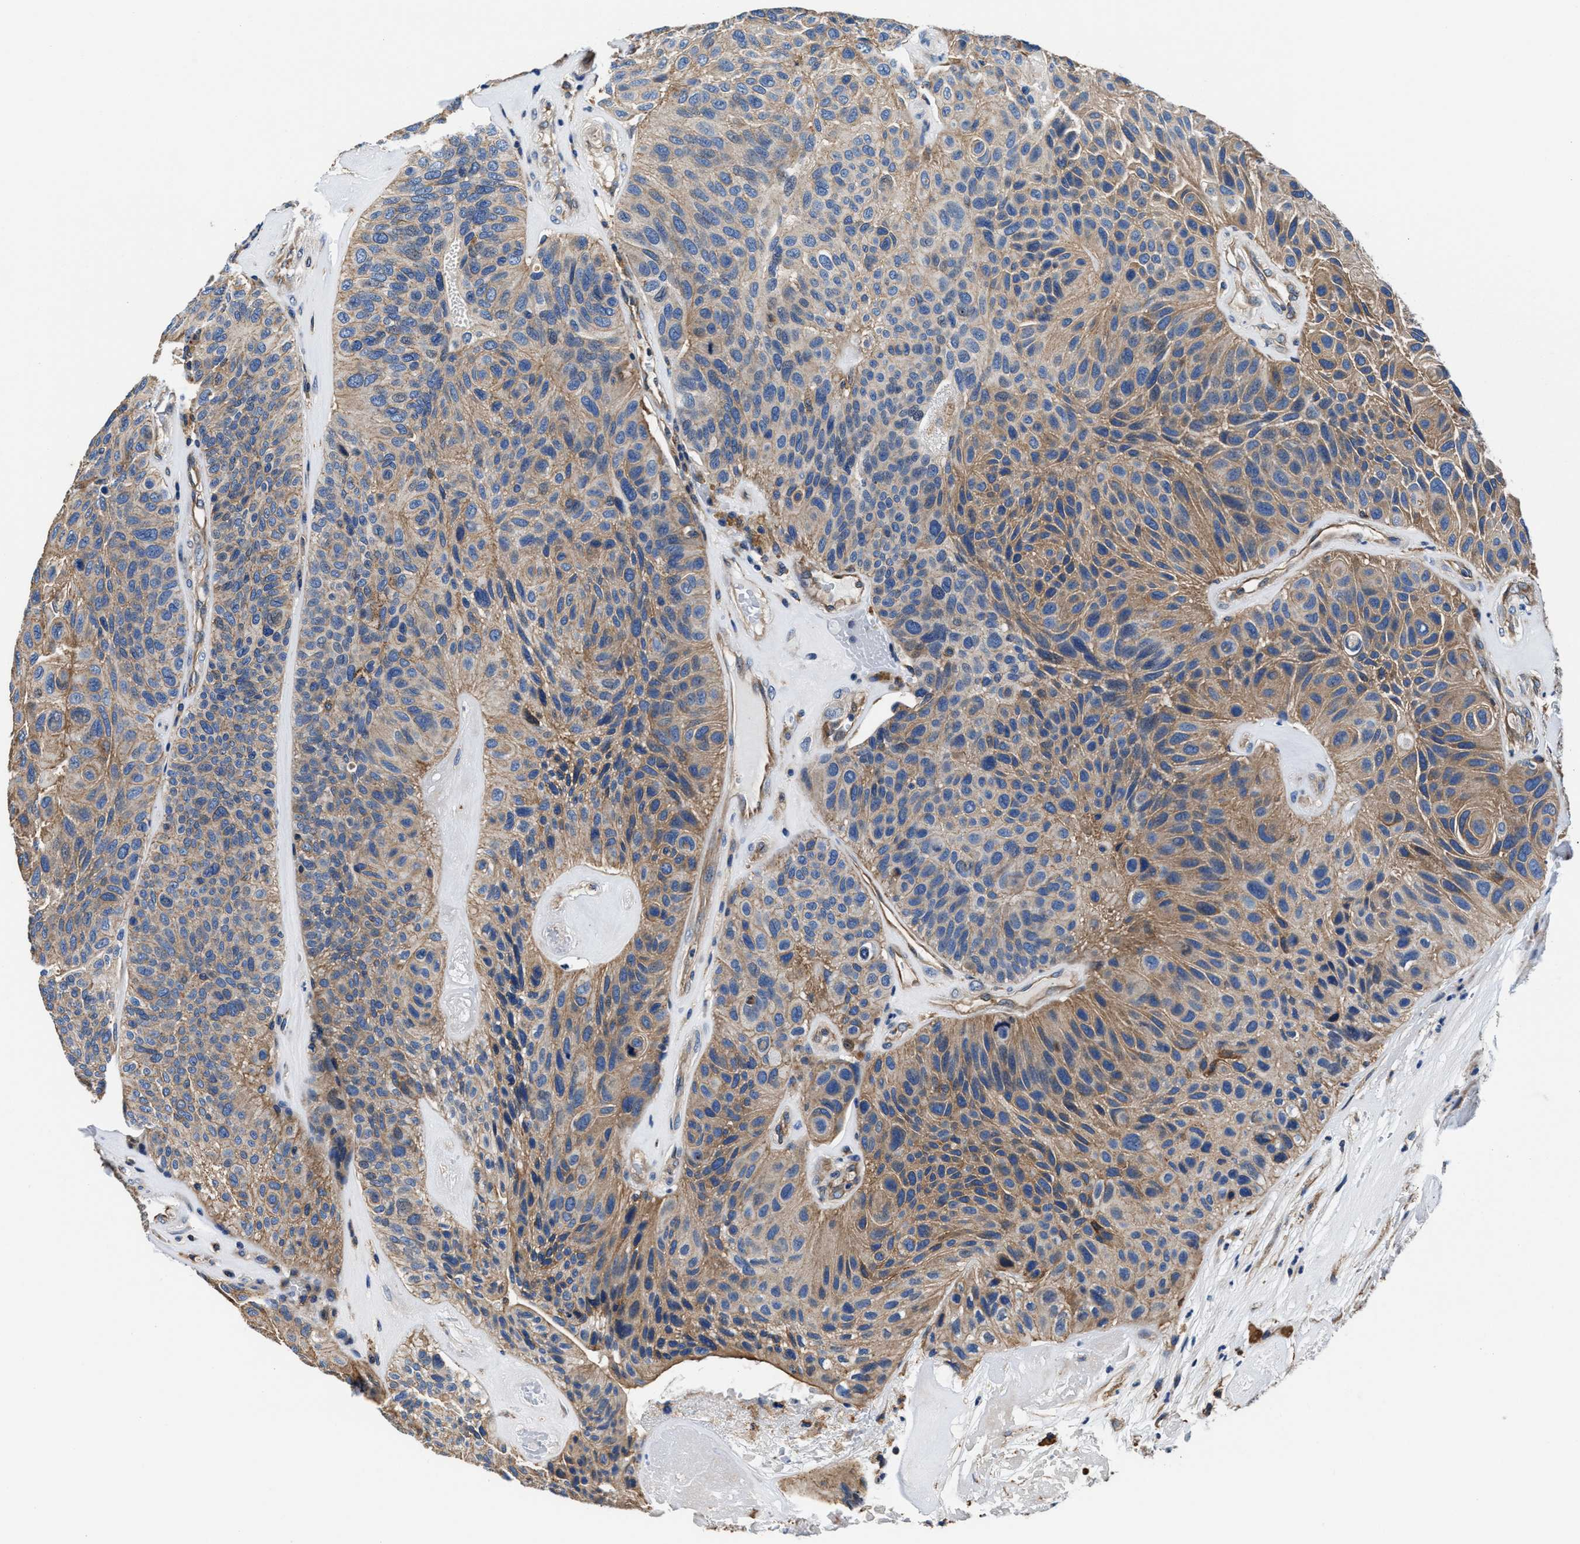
{"staining": {"intensity": "moderate", "quantity": ">75%", "location": "cytoplasmic/membranous"}, "tissue": "urothelial cancer", "cell_type": "Tumor cells", "image_type": "cancer", "snomed": [{"axis": "morphology", "description": "Urothelial carcinoma, High grade"}, {"axis": "topography", "description": "Urinary bladder"}], "caption": "A micrograph of high-grade urothelial carcinoma stained for a protein exhibits moderate cytoplasmic/membranous brown staining in tumor cells.", "gene": "PPP1R9B", "patient": {"sex": "male", "age": 66}}